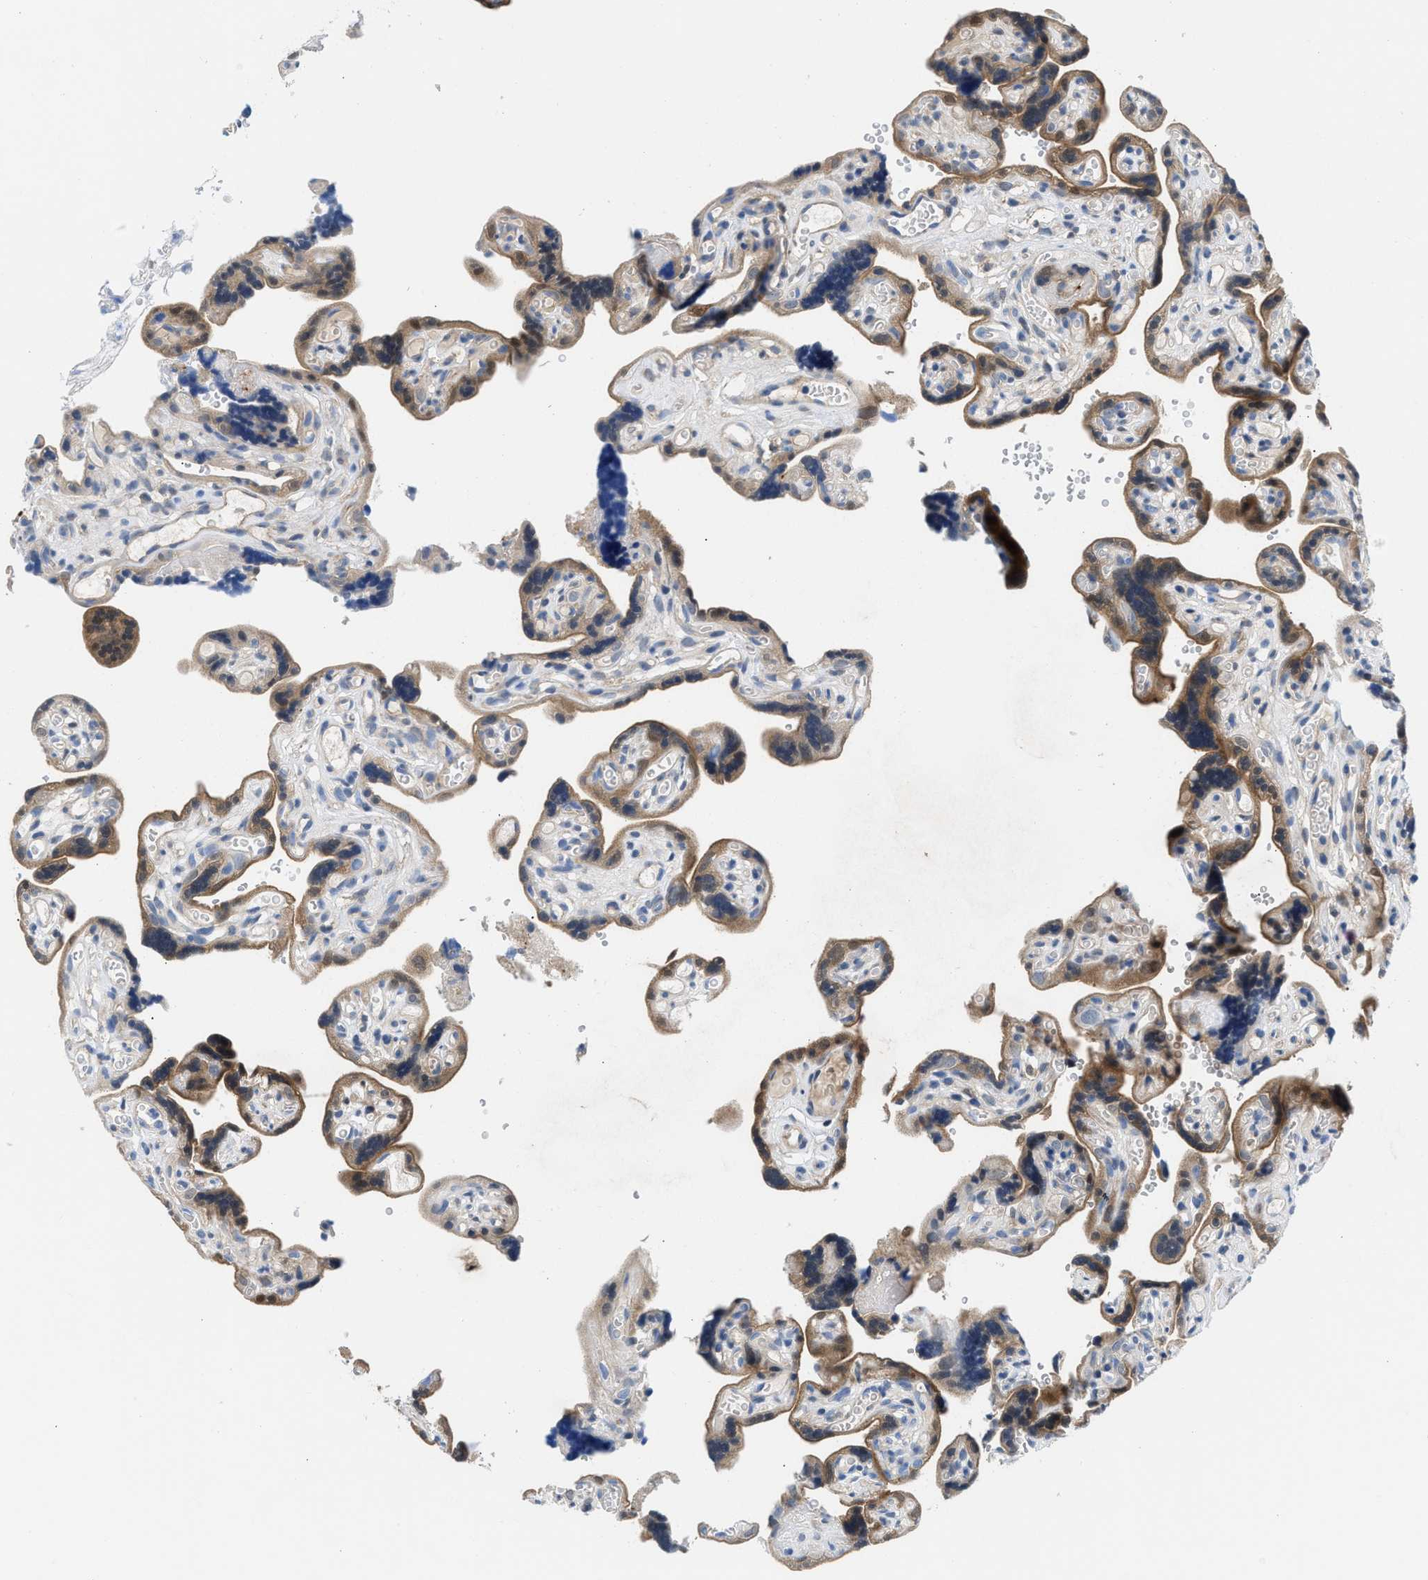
{"staining": {"intensity": "negative", "quantity": "none", "location": "none"}, "tissue": "placenta", "cell_type": "Decidual cells", "image_type": "normal", "snomed": [{"axis": "morphology", "description": "Normal tissue, NOS"}, {"axis": "topography", "description": "Placenta"}], "caption": "DAB immunohistochemical staining of normal placenta reveals no significant staining in decidual cells.", "gene": "CBR1", "patient": {"sex": "female", "age": 30}}